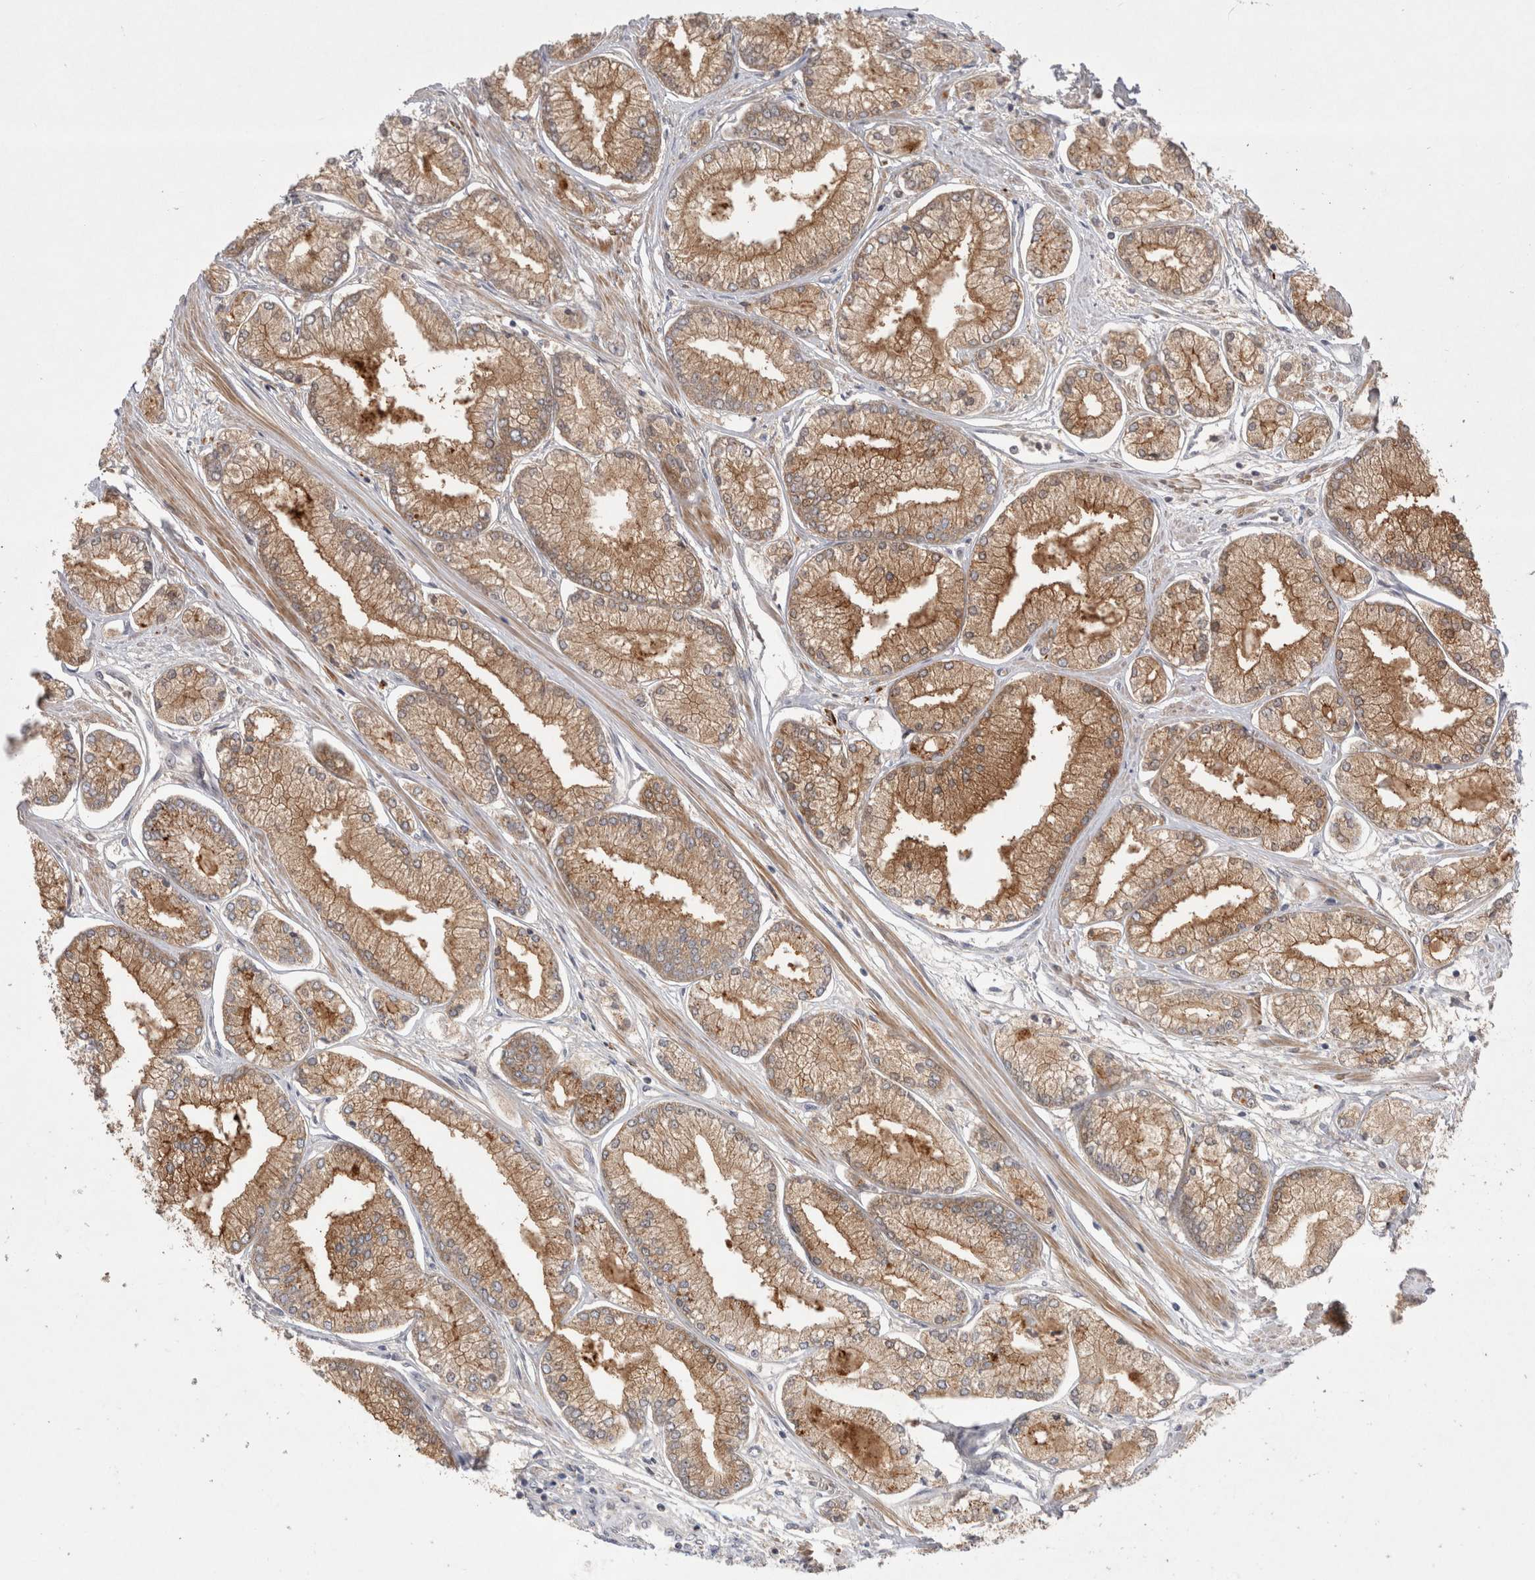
{"staining": {"intensity": "moderate", "quantity": ">75%", "location": "cytoplasmic/membranous"}, "tissue": "prostate cancer", "cell_type": "Tumor cells", "image_type": "cancer", "snomed": [{"axis": "morphology", "description": "Adenocarcinoma, Low grade"}, {"axis": "topography", "description": "Prostate"}], "caption": "IHC micrograph of neoplastic tissue: human prostate cancer stained using immunohistochemistry (IHC) displays medium levels of moderate protein expression localized specifically in the cytoplasmic/membranous of tumor cells, appearing as a cytoplasmic/membranous brown color.", "gene": "PLEKHM1", "patient": {"sex": "male", "age": 52}}